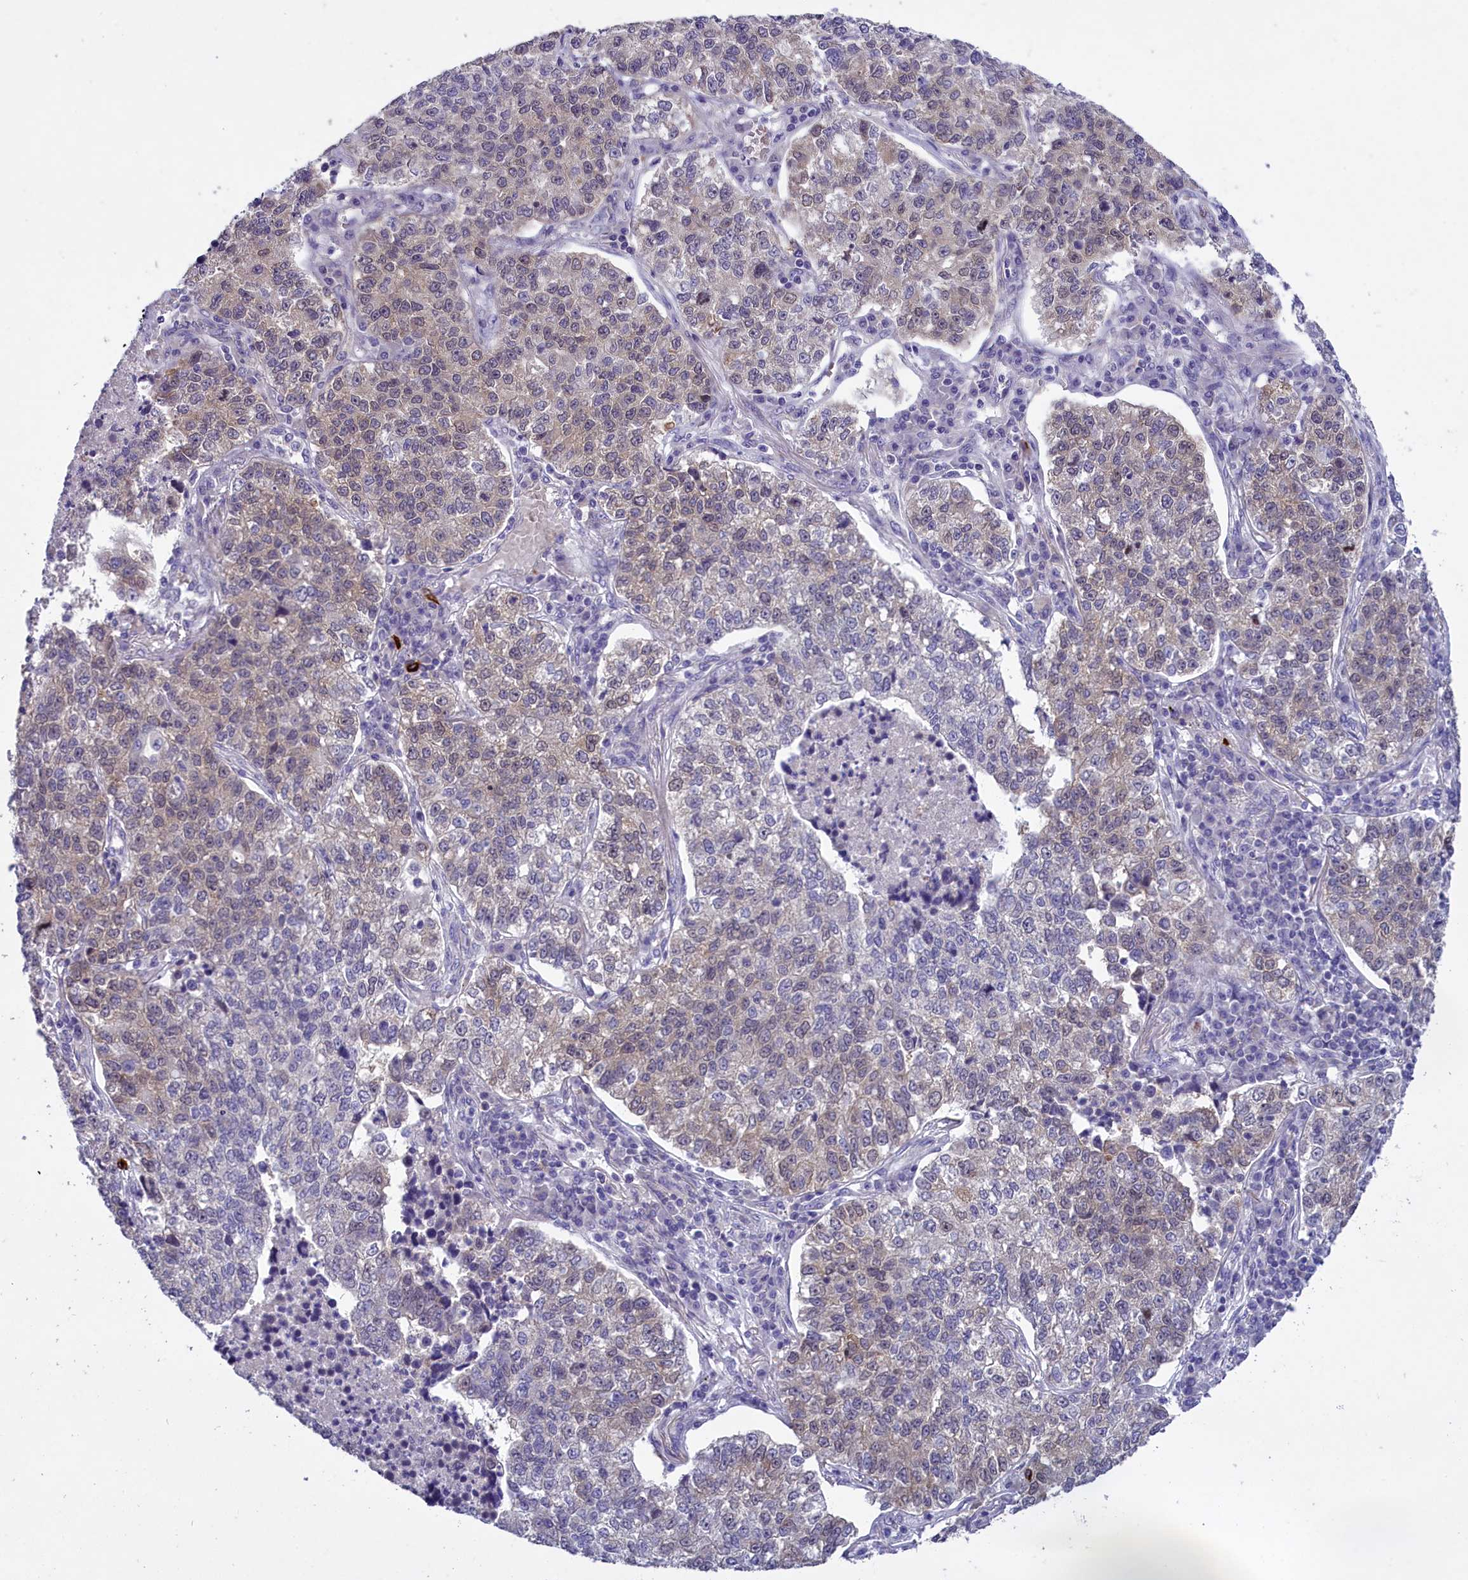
{"staining": {"intensity": "weak", "quantity": "25%-75%", "location": "cytoplasmic/membranous"}, "tissue": "lung cancer", "cell_type": "Tumor cells", "image_type": "cancer", "snomed": [{"axis": "morphology", "description": "Adenocarcinoma, NOS"}, {"axis": "topography", "description": "Lung"}], "caption": "Human lung cancer (adenocarcinoma) stained with a brown dye shows weak cytoplasmic/membranous positive expression in approximately 25%-75% of tumor cells.", "gene": "ENPP6", "patient": {"sex": "male", "age": 49}}